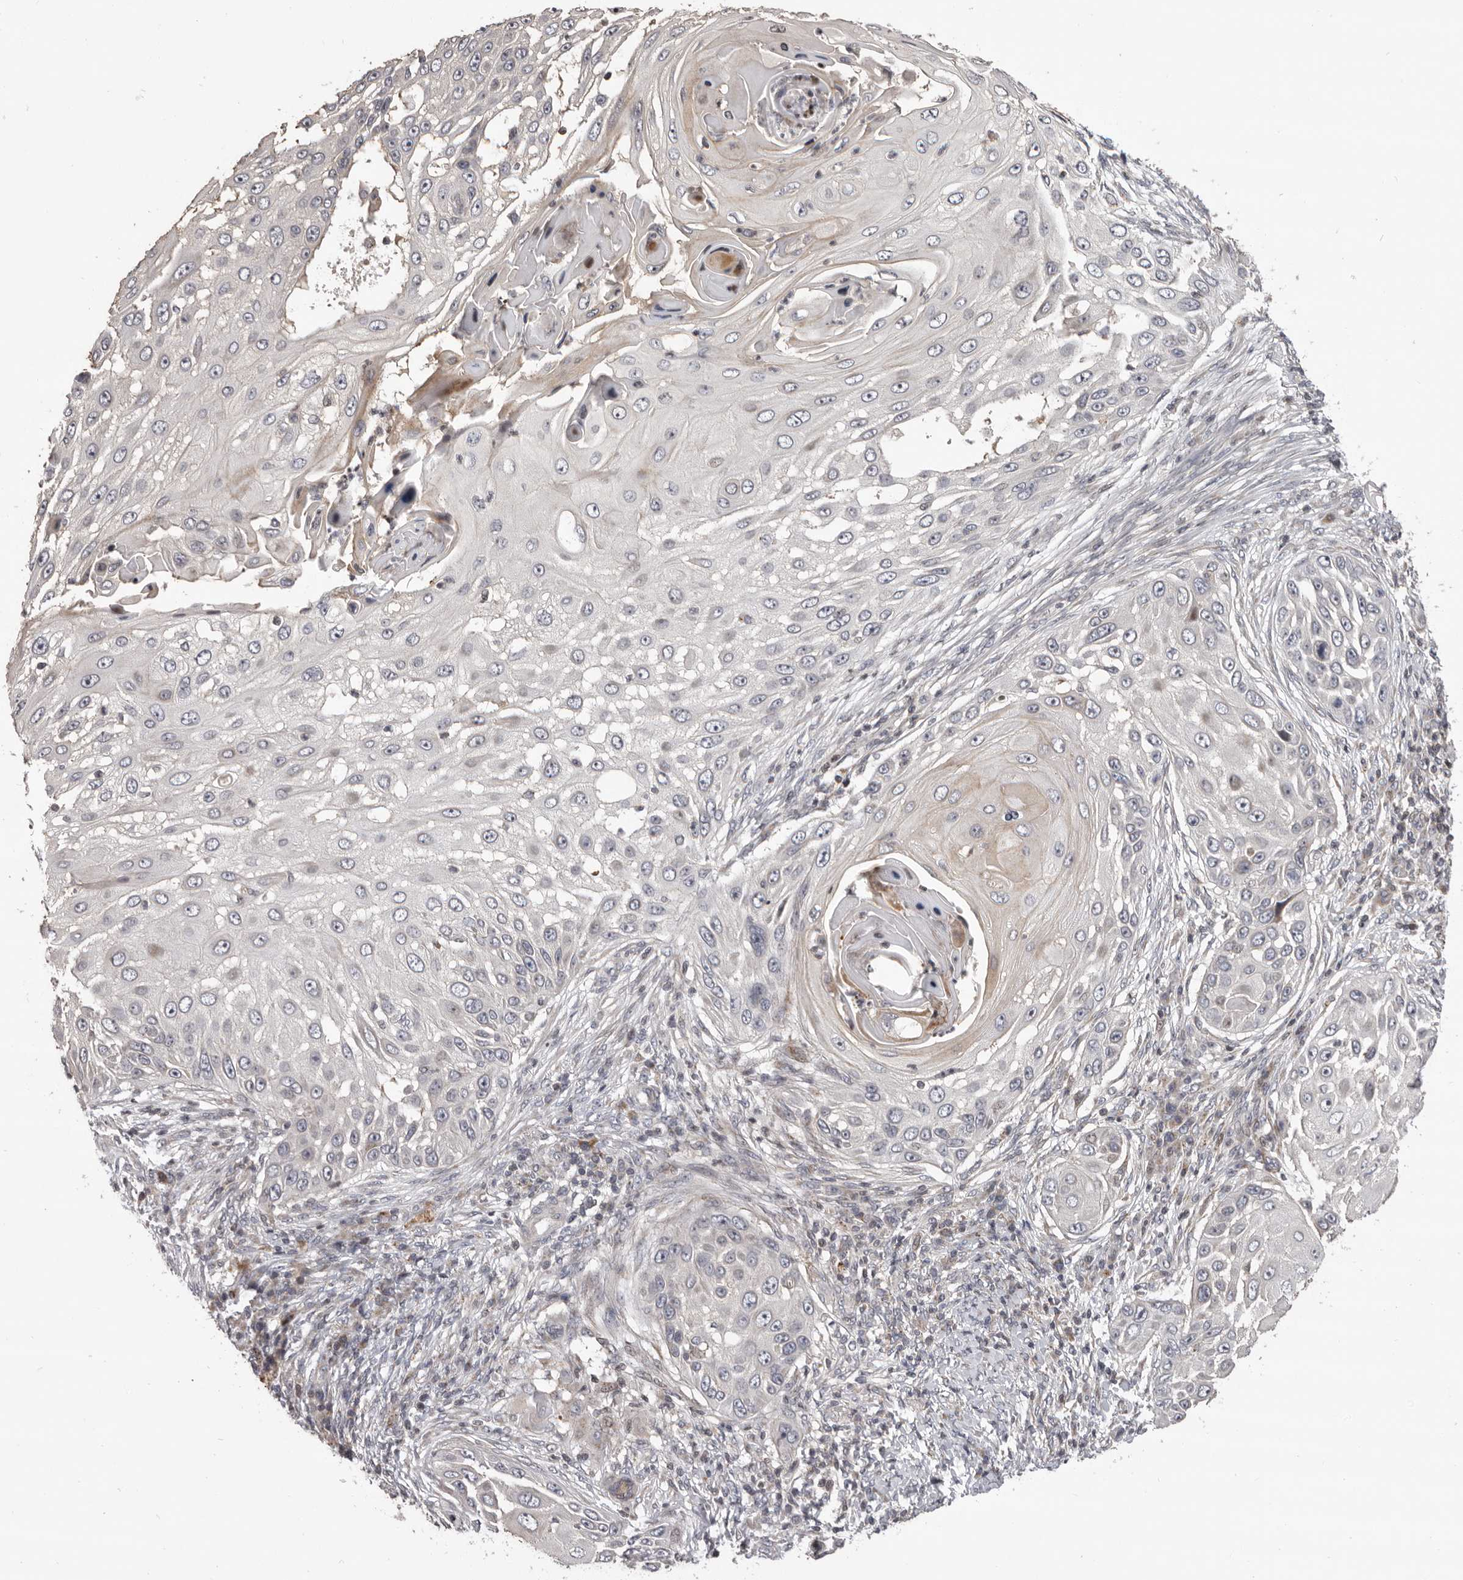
{"staining": {"intensity": "moderate", "quantity": "<25%", "location": "cytoplasmic/membranous"}, "tissue": "skin cancer", "cell_type": "Tumor cells", "image_type": "cancer", "snomed": [{"axis": "morphology", "description": "Squamous cell carcinoma, NOS"}, {"axis": "topography", "description": "Skin"}], "caption": "Squamous cell carcinoma (skin) stained for a protein exhibits moderate cytoplasmic/membranous positivity in tumor cells.", "gene": "AZIN1", "patient": {"sex": "female", "age": 44}}